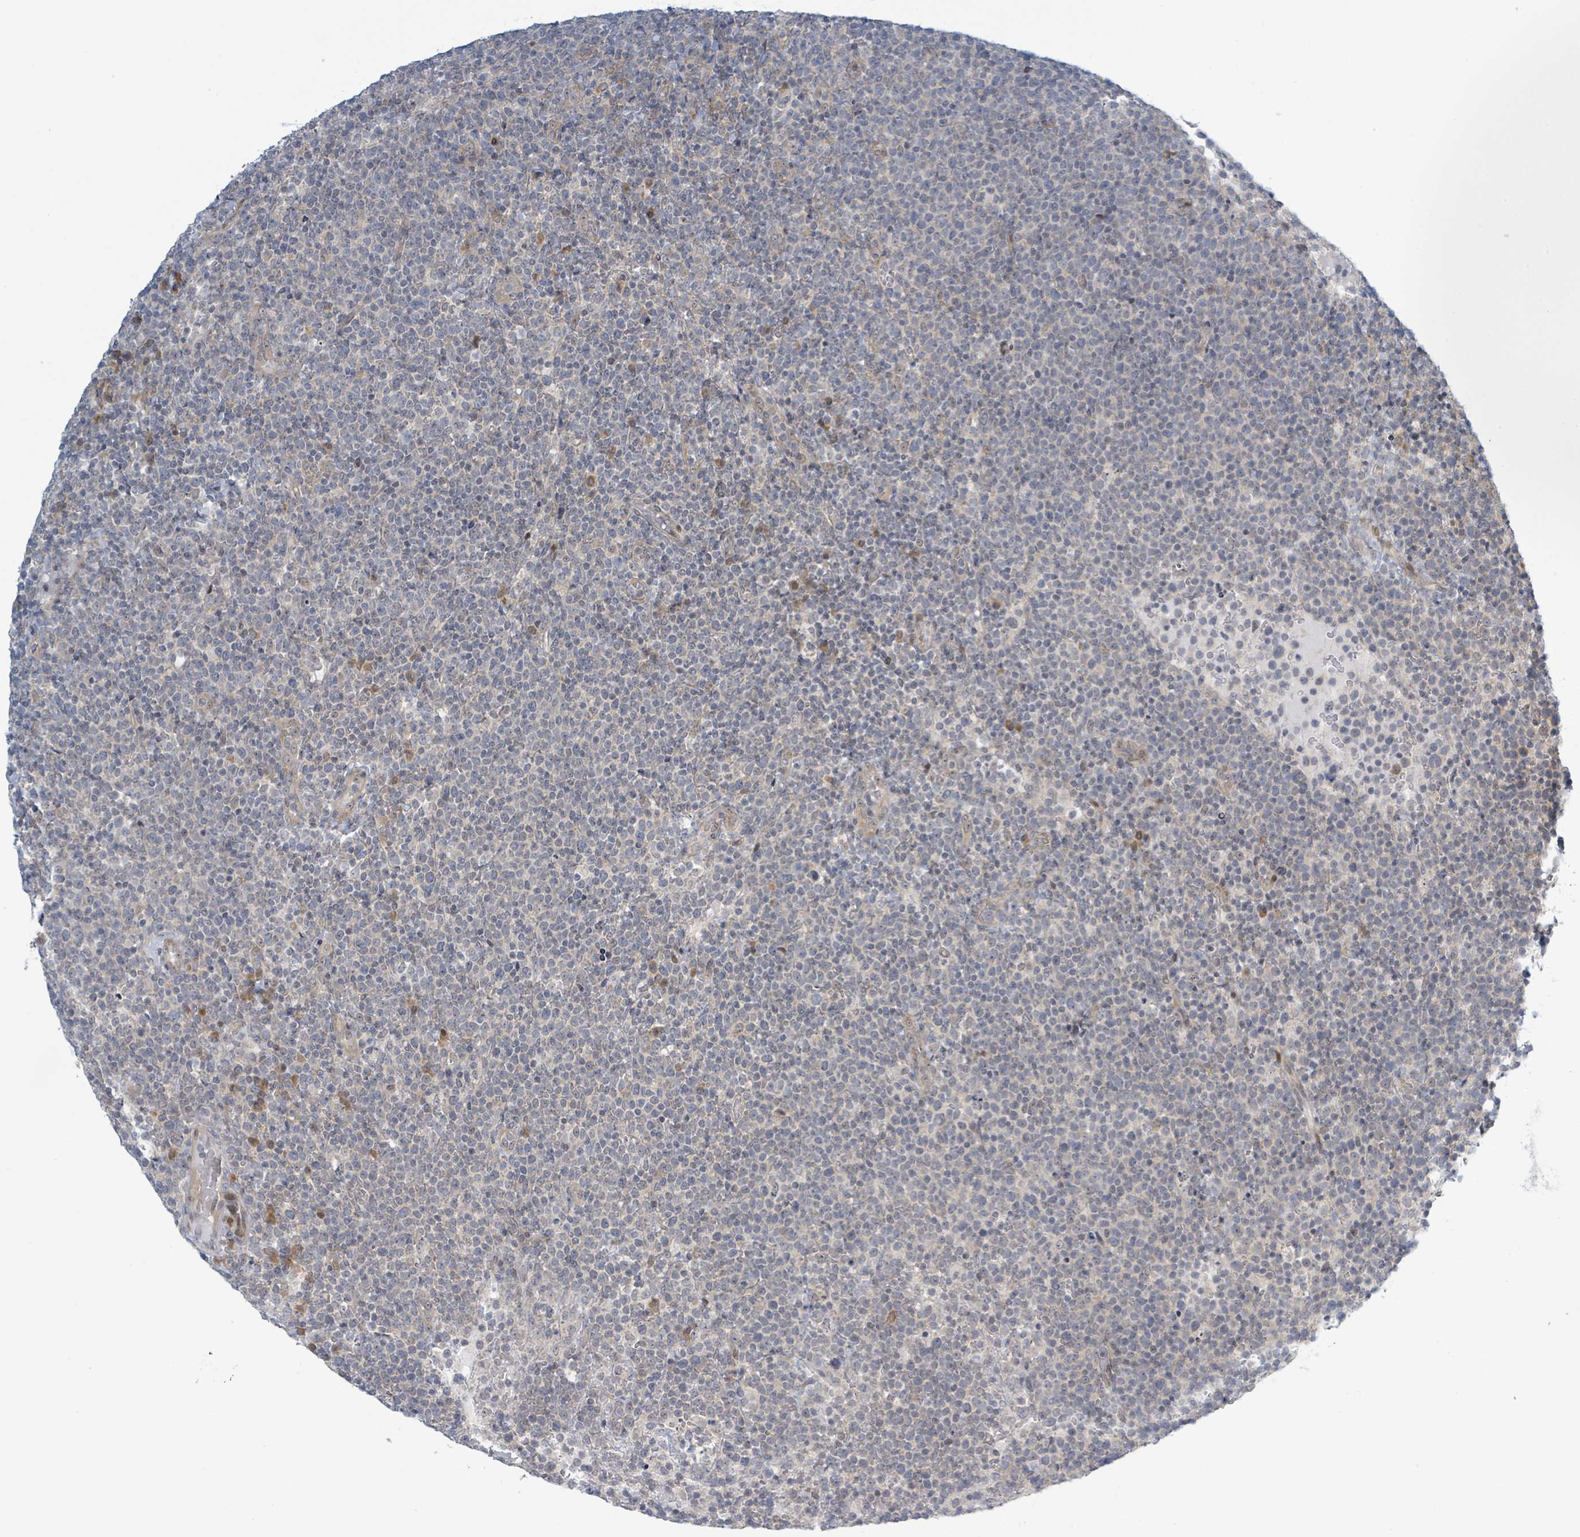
{"staining": {"intensity": "negative", "quantity": "none", "location": "none"}, "tissue": "lymphoma", "cell_type": "Tumor cells", "image_type": "cancer", "snomed": [{"axis": "morphology", "description": "Malignant lymphoma, non-Hodgkin's type, High grade"}, {"axis": "topography", "description": "Lymph node"}], "caption": "Immunohistochemical staining of human lymphoma displays no significant staining in tumor cells.", "gene": "RPL32", "patient": {"sex": "male", "age": 61}}